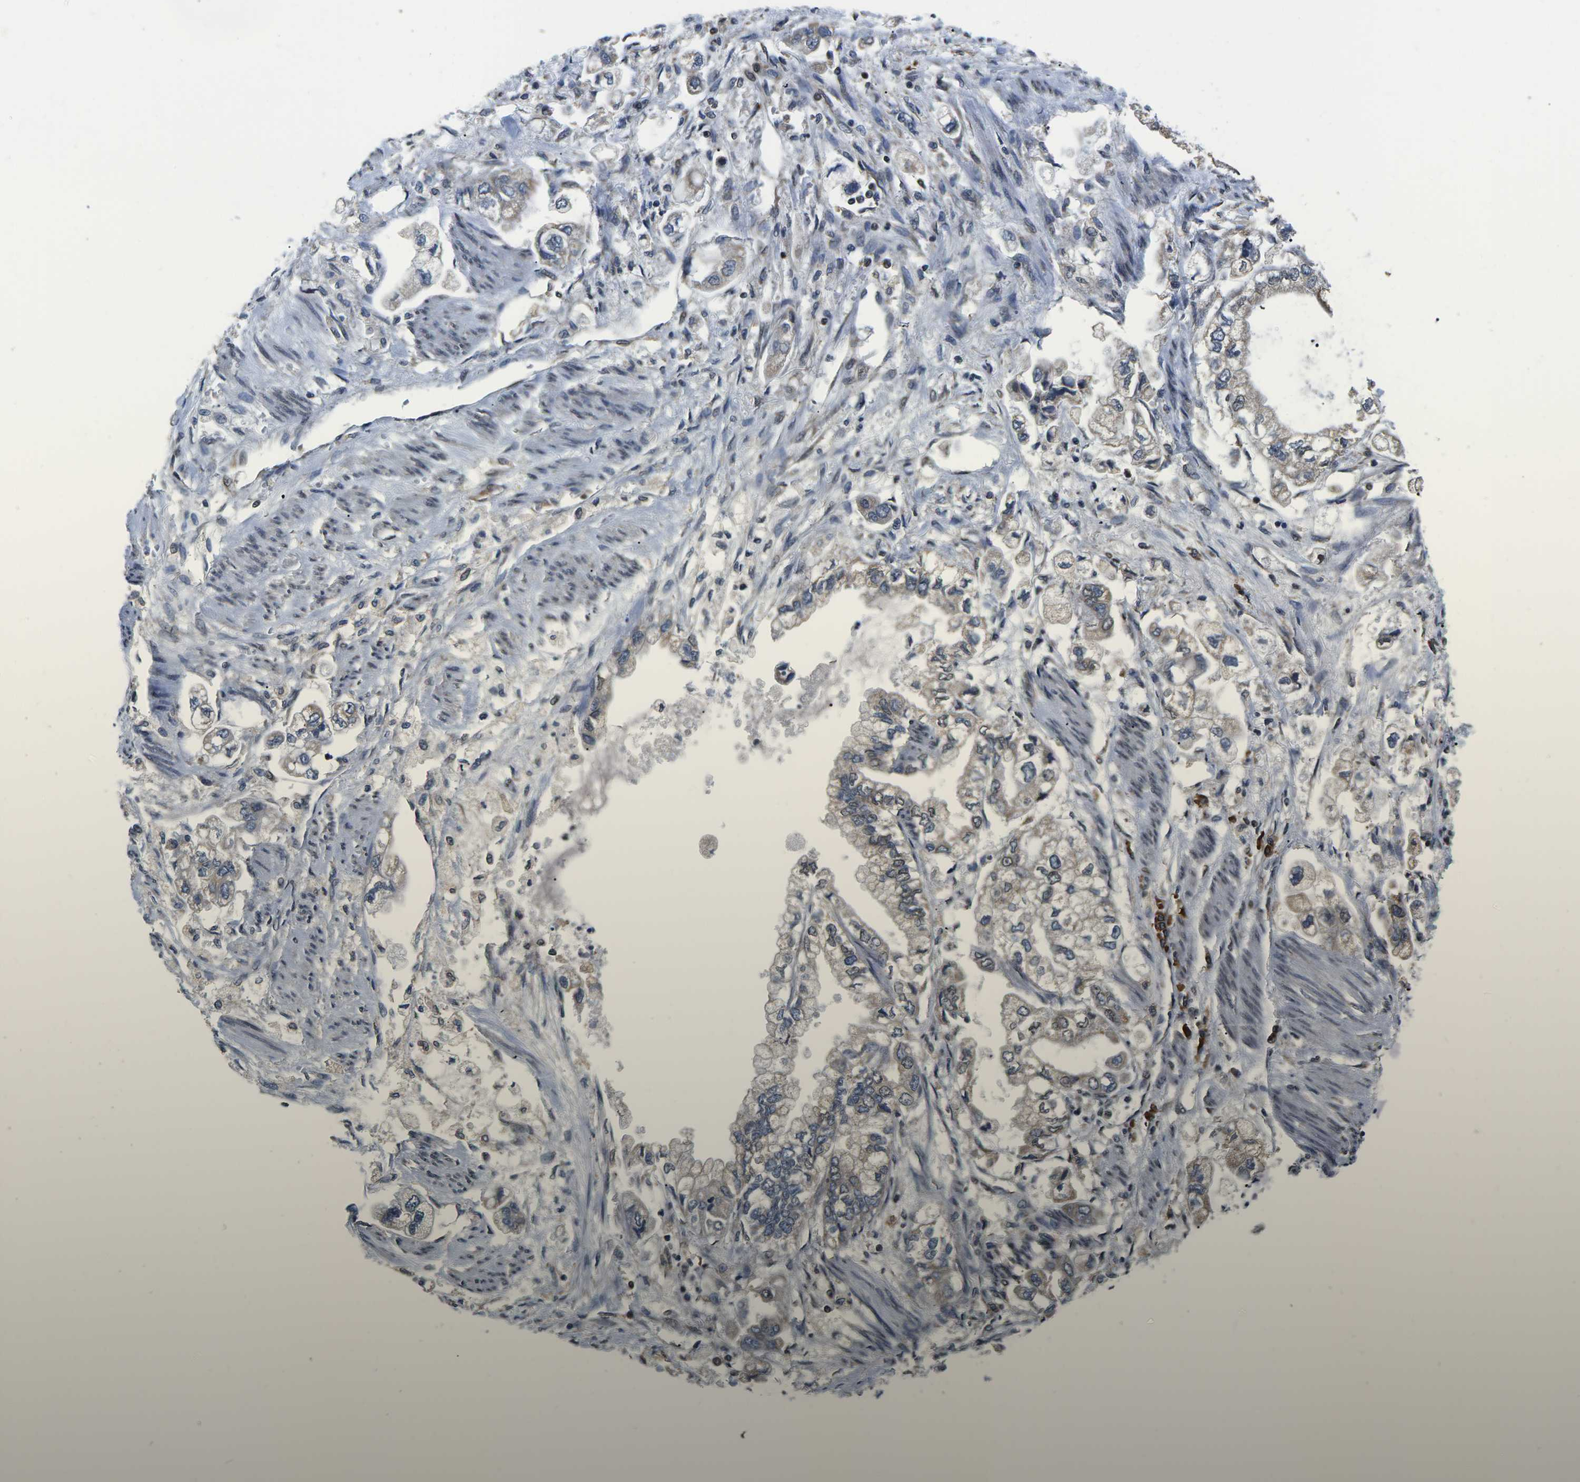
{"staining": {"intensity": "weak", "quantity": "<25%", "location": "cytoplasmic/membranous"}, "tissue": "stomach cancer", "cell_type": "Tumor cells", "image_type": "cancer", "snomed": [{"axis": "morphology", "description": "Normal tissue, NOS"}, {"axis": "morphology", "description": "Adenocarcinoma, NOS"}, {"axis": "topography", "description": "Stomach"}], "caption": "IHC histopathology image of human stomach cancer stained for a protein (brown), which reveals no expression in tumor cells.", "gene": "CCNE1", "patient": {"sex": "male", "age": 62}}